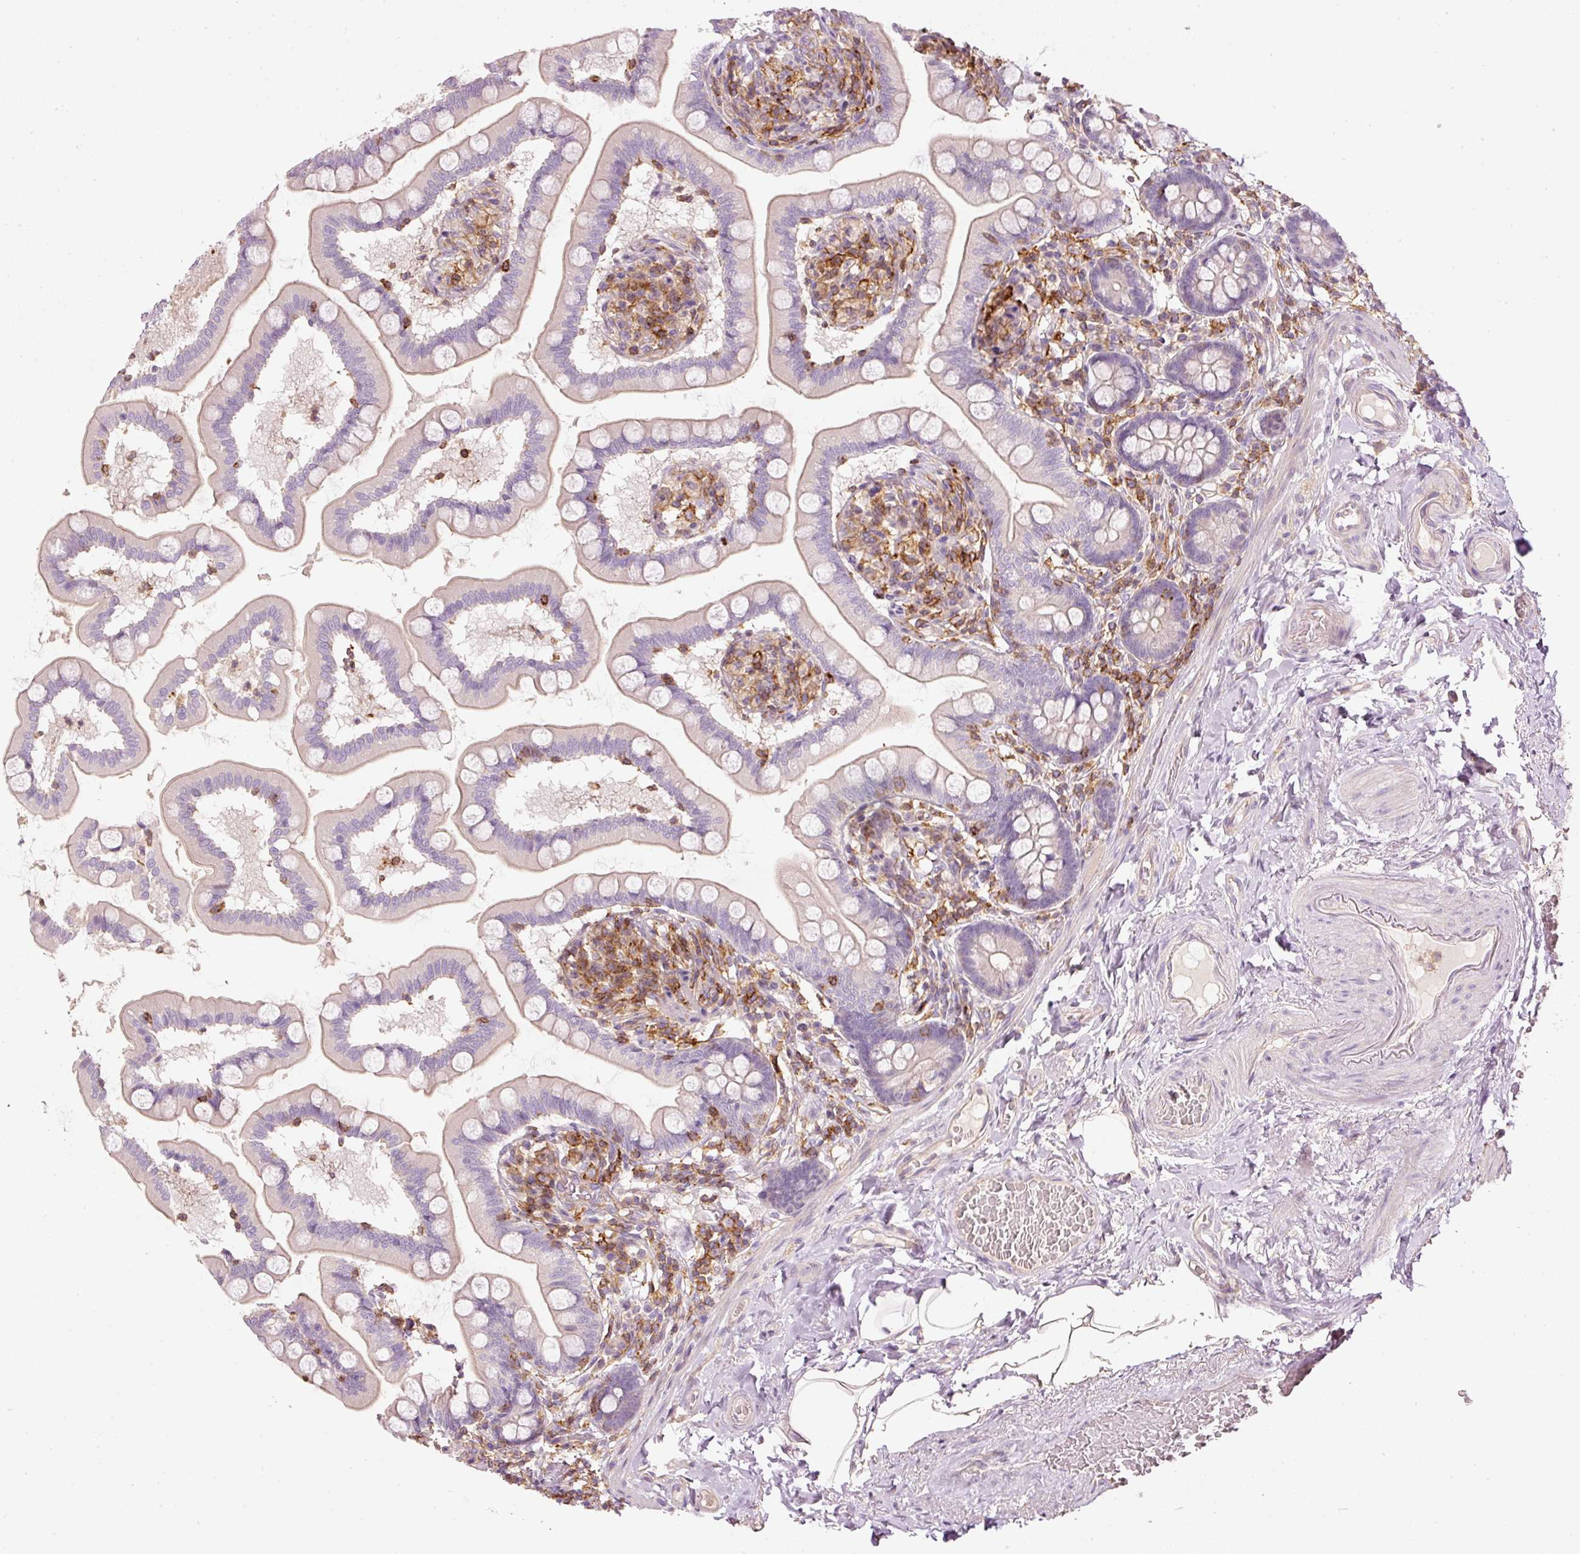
{"staining": {"intensity": "negative", "quantity": "none", "location": "none"}, "tissue": "small intestine", "cell_type": "Glandular cells", "image_type": "normal", "snomed": [{"axis": "morphology", "description": "Normal tissue, NOS"}, {"axis": "topography", "description": "Small intestine"}], "caption": "Immunohistochemistry histopathology image of unremarkable small intestine: human small intestine stained with DAB reveals no significant protein expression in glandular cells.", "gene": "SIPA1", "patient": {"sex": "female", "age": 64}}